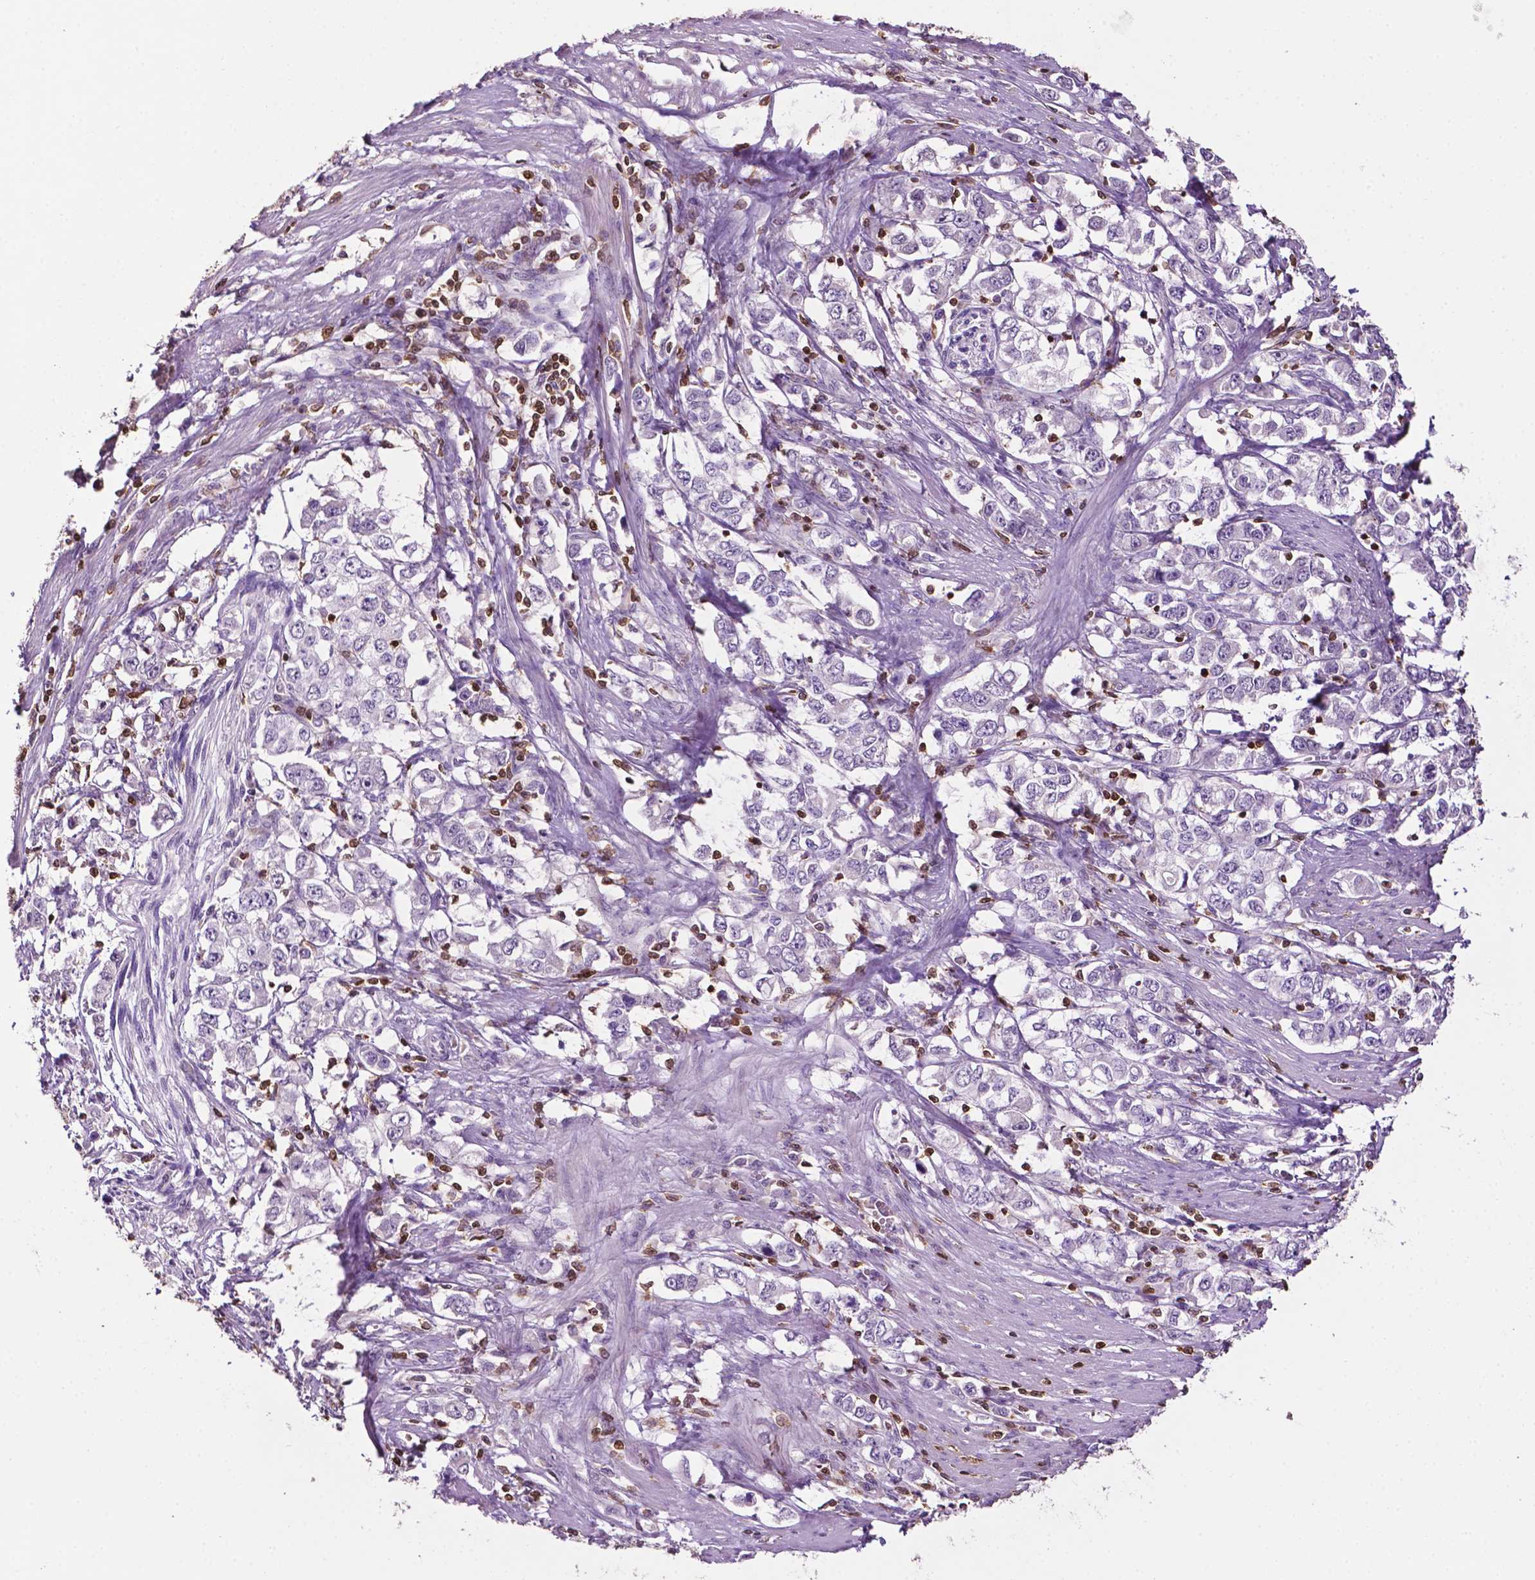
{"staining": {"intensity": "negative", "quantity": "none", "location": "none"}, "tissue": "stomach cancer", "cell_type": "Tumor cells", "image_type": "cancer", "snomed": [{"axis": "morphology", "description": "Adenocarcinoma, NOS"}, {"axis": "topography", "description": "Stomach, lower"}], "caption": "IHC histopathology image of neoplastic tissue: adenocarcinoma (stomach) stained with DAB demonstrates no significant protein staining in tumor cells. (DAB (3,3'-diaminobenzidine) immunohistochemistry (IHC), high magnification).", "gene": "TBC1D10C", "patient": {"sex": "female", "age": 72}}